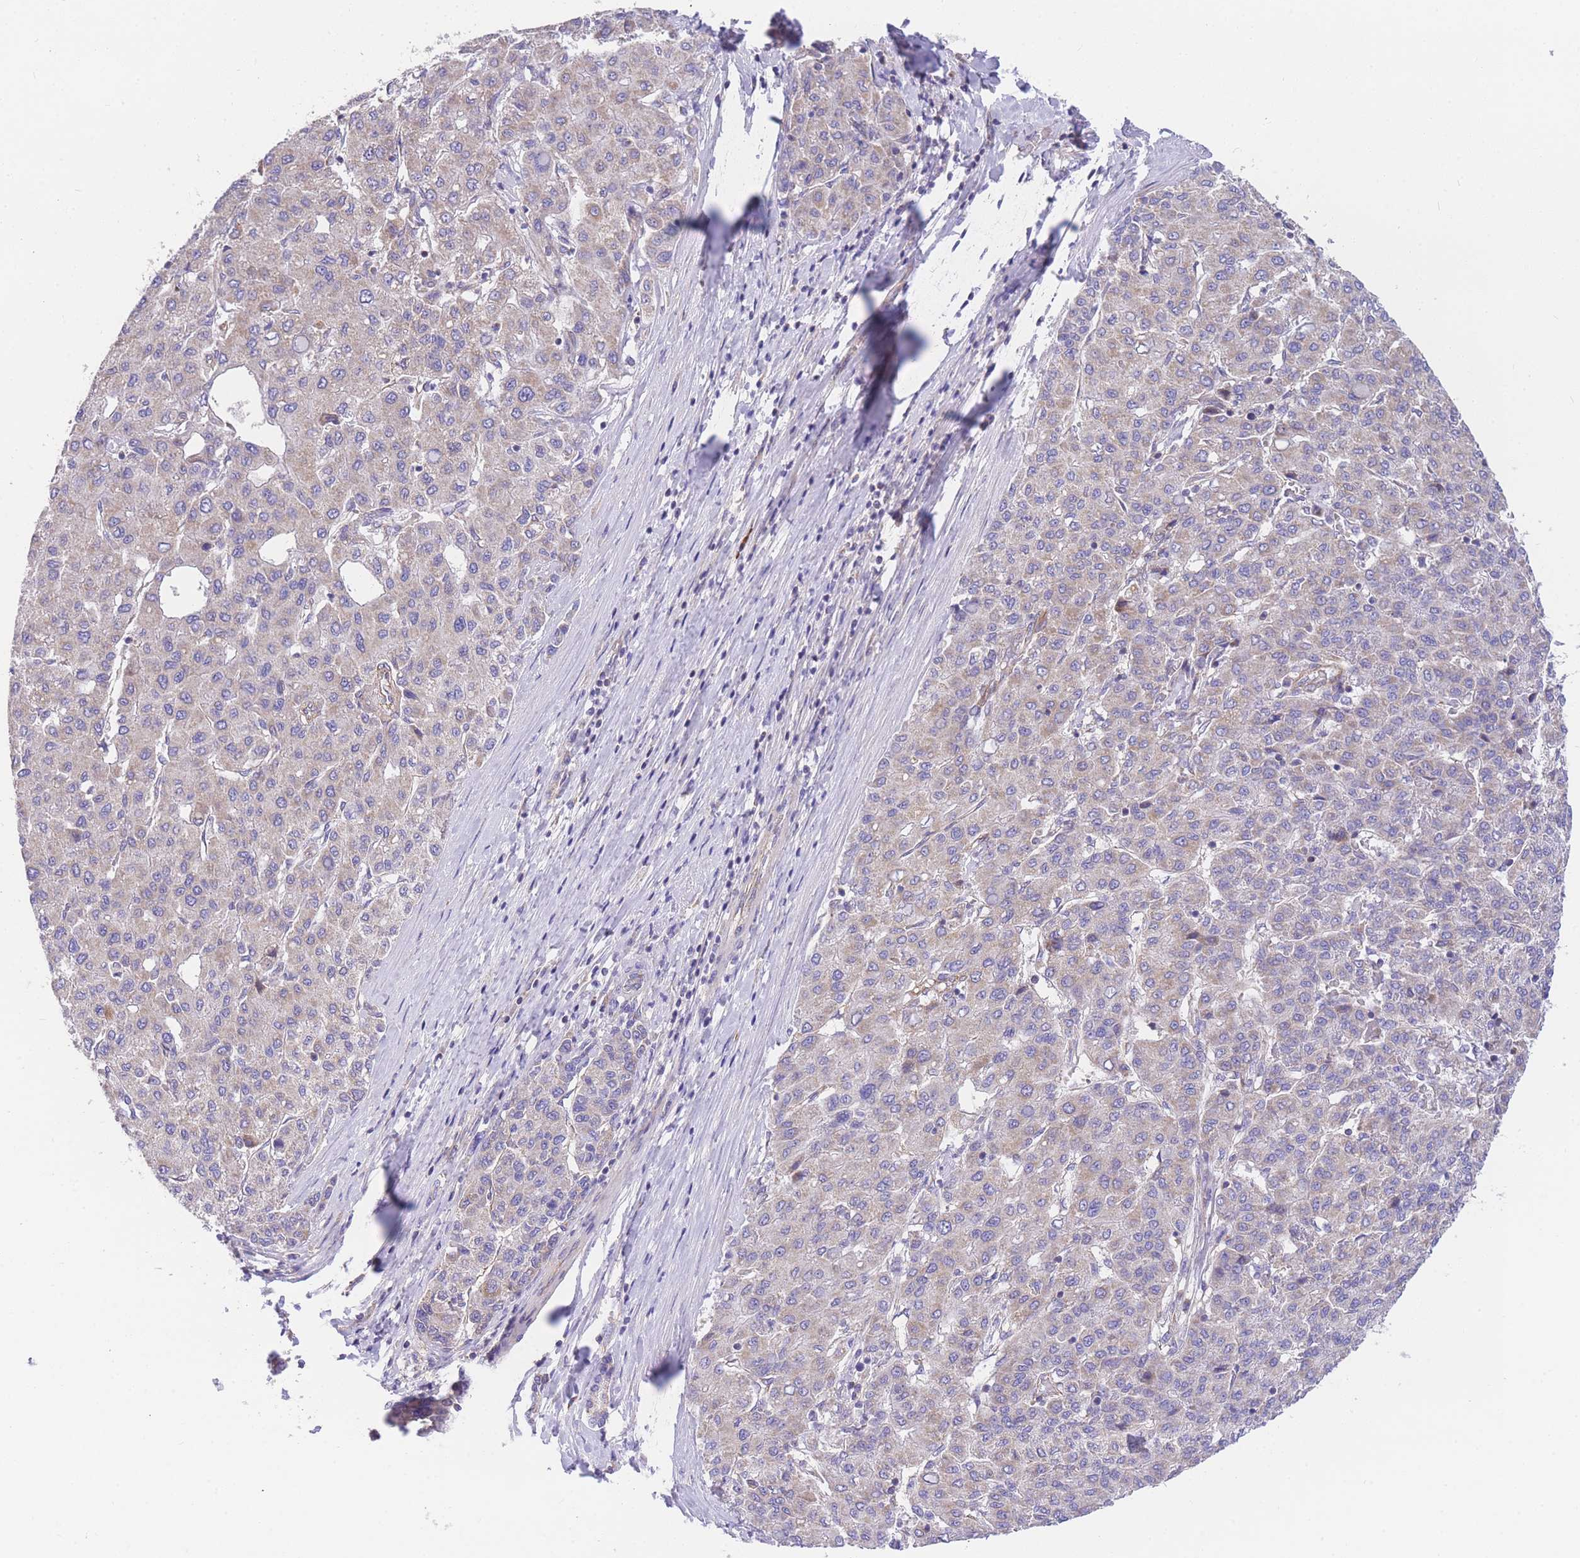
{"staining": {"intensity": "weak", "quantity": "25%-75%", "location": "cytoplasmic/membranous"}, "tissue": "liver cancer", "cell_type": "Tumor cells", "image_type": "cancer", "snomed": [{"axis": "morphology", "description": "Carcinoma, Hepatocellular, NOS"}, {"axis": "topography", "description": "Liver"}], "caption": "Tumor cells reveal weak cytoplasmic/membranous positivity in approximately 25%-75% of cells in liver cancer (hepatocellular carcinoma).", "gene": "MTRES1", "patient": {"sex": "male", "age": 65}}